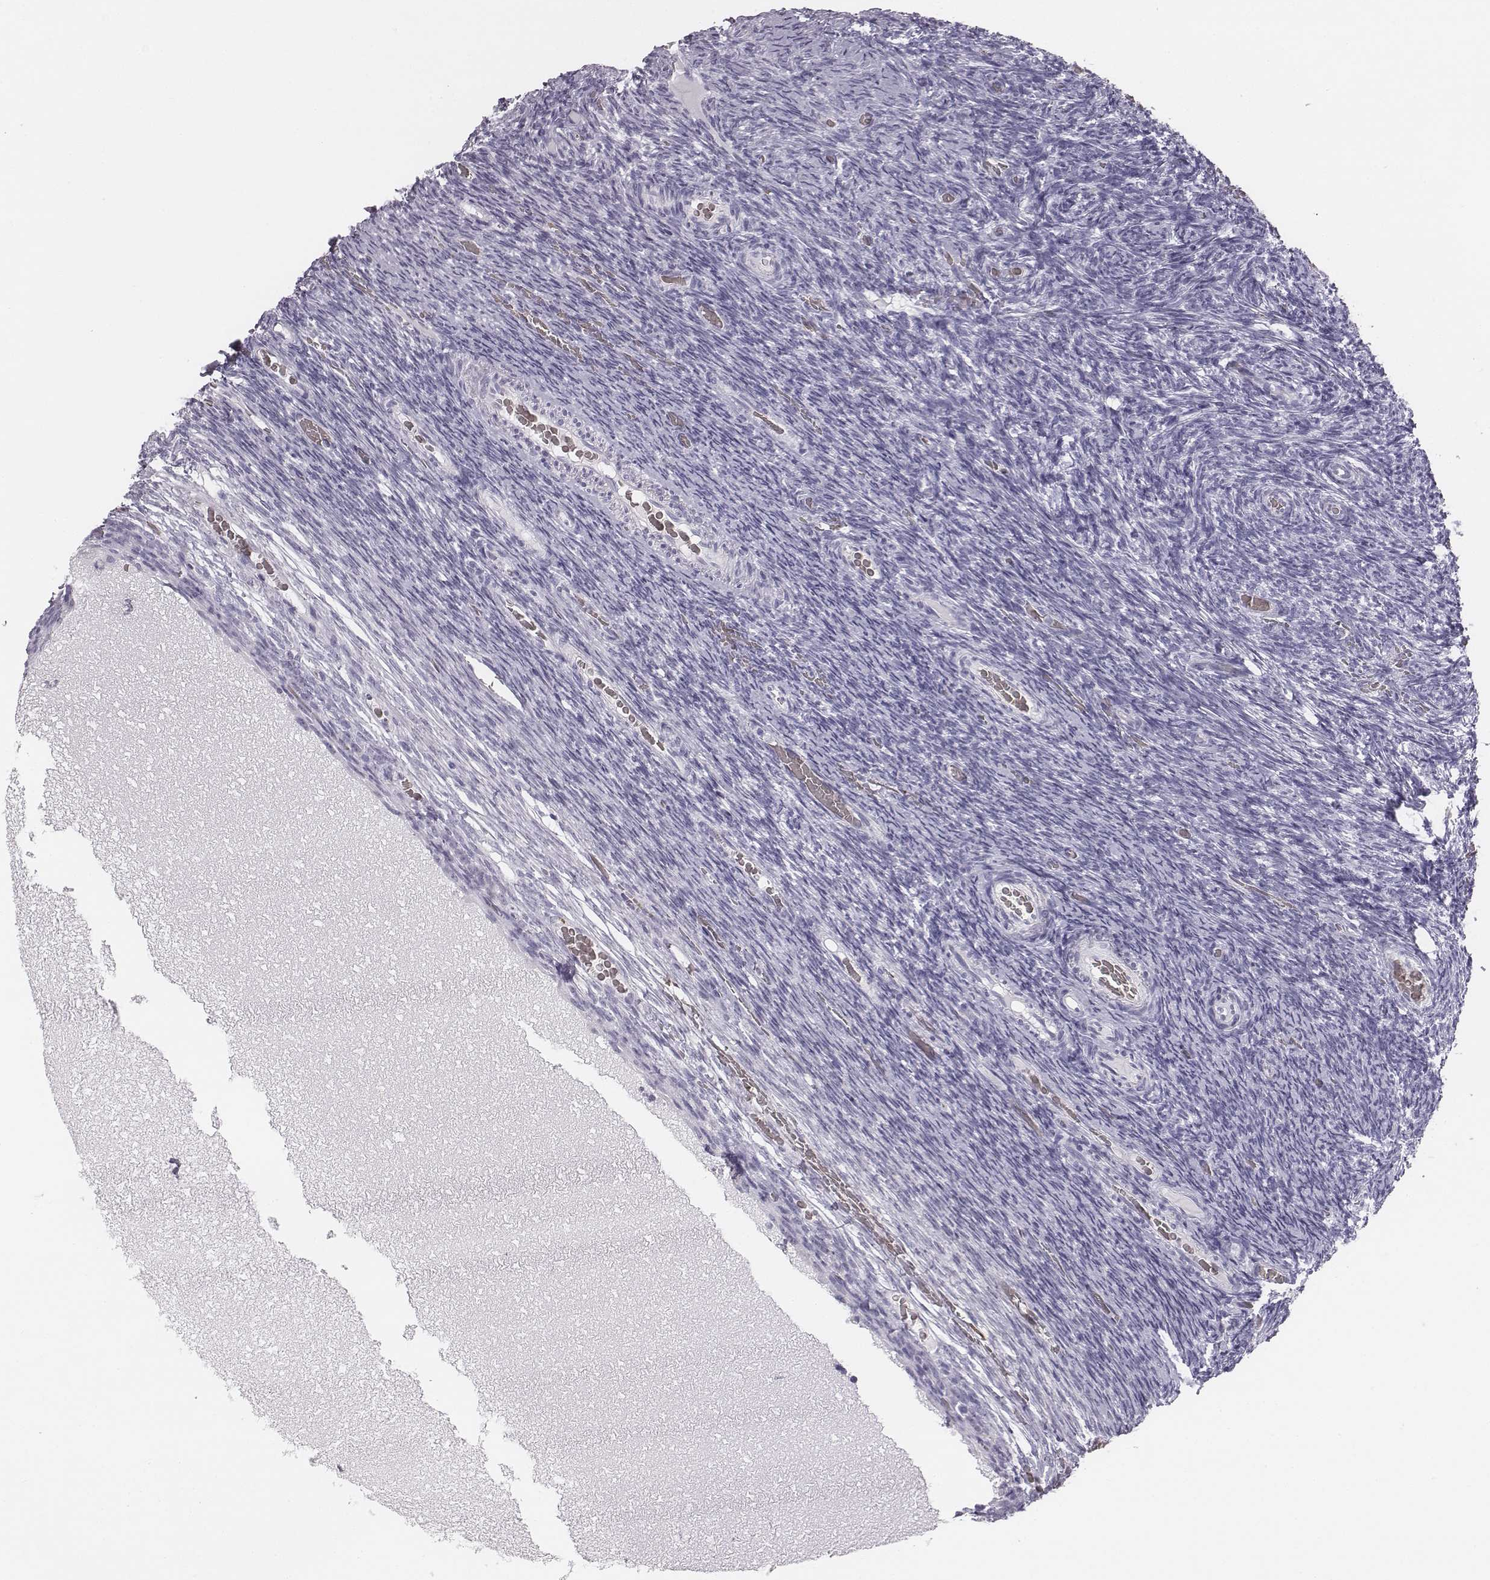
{"staining": {"intensity": "negative", "quantity": "none", "location": "none"}, "tissue": "ovary", "cell_type": "Follicle cells", "image_type": "normal", "snomed": [{"axis": "morphology", "description": "Normal tissue, NOS"}, {"axis": "topography", "description": "Ovary"}], "caption": "Immunohistochemistry (IHC) of unremarkable ovary demonstrates no staining in follicle cells.", "gene": "HBZ", "patient": {"sex": "female", "age": 34}}